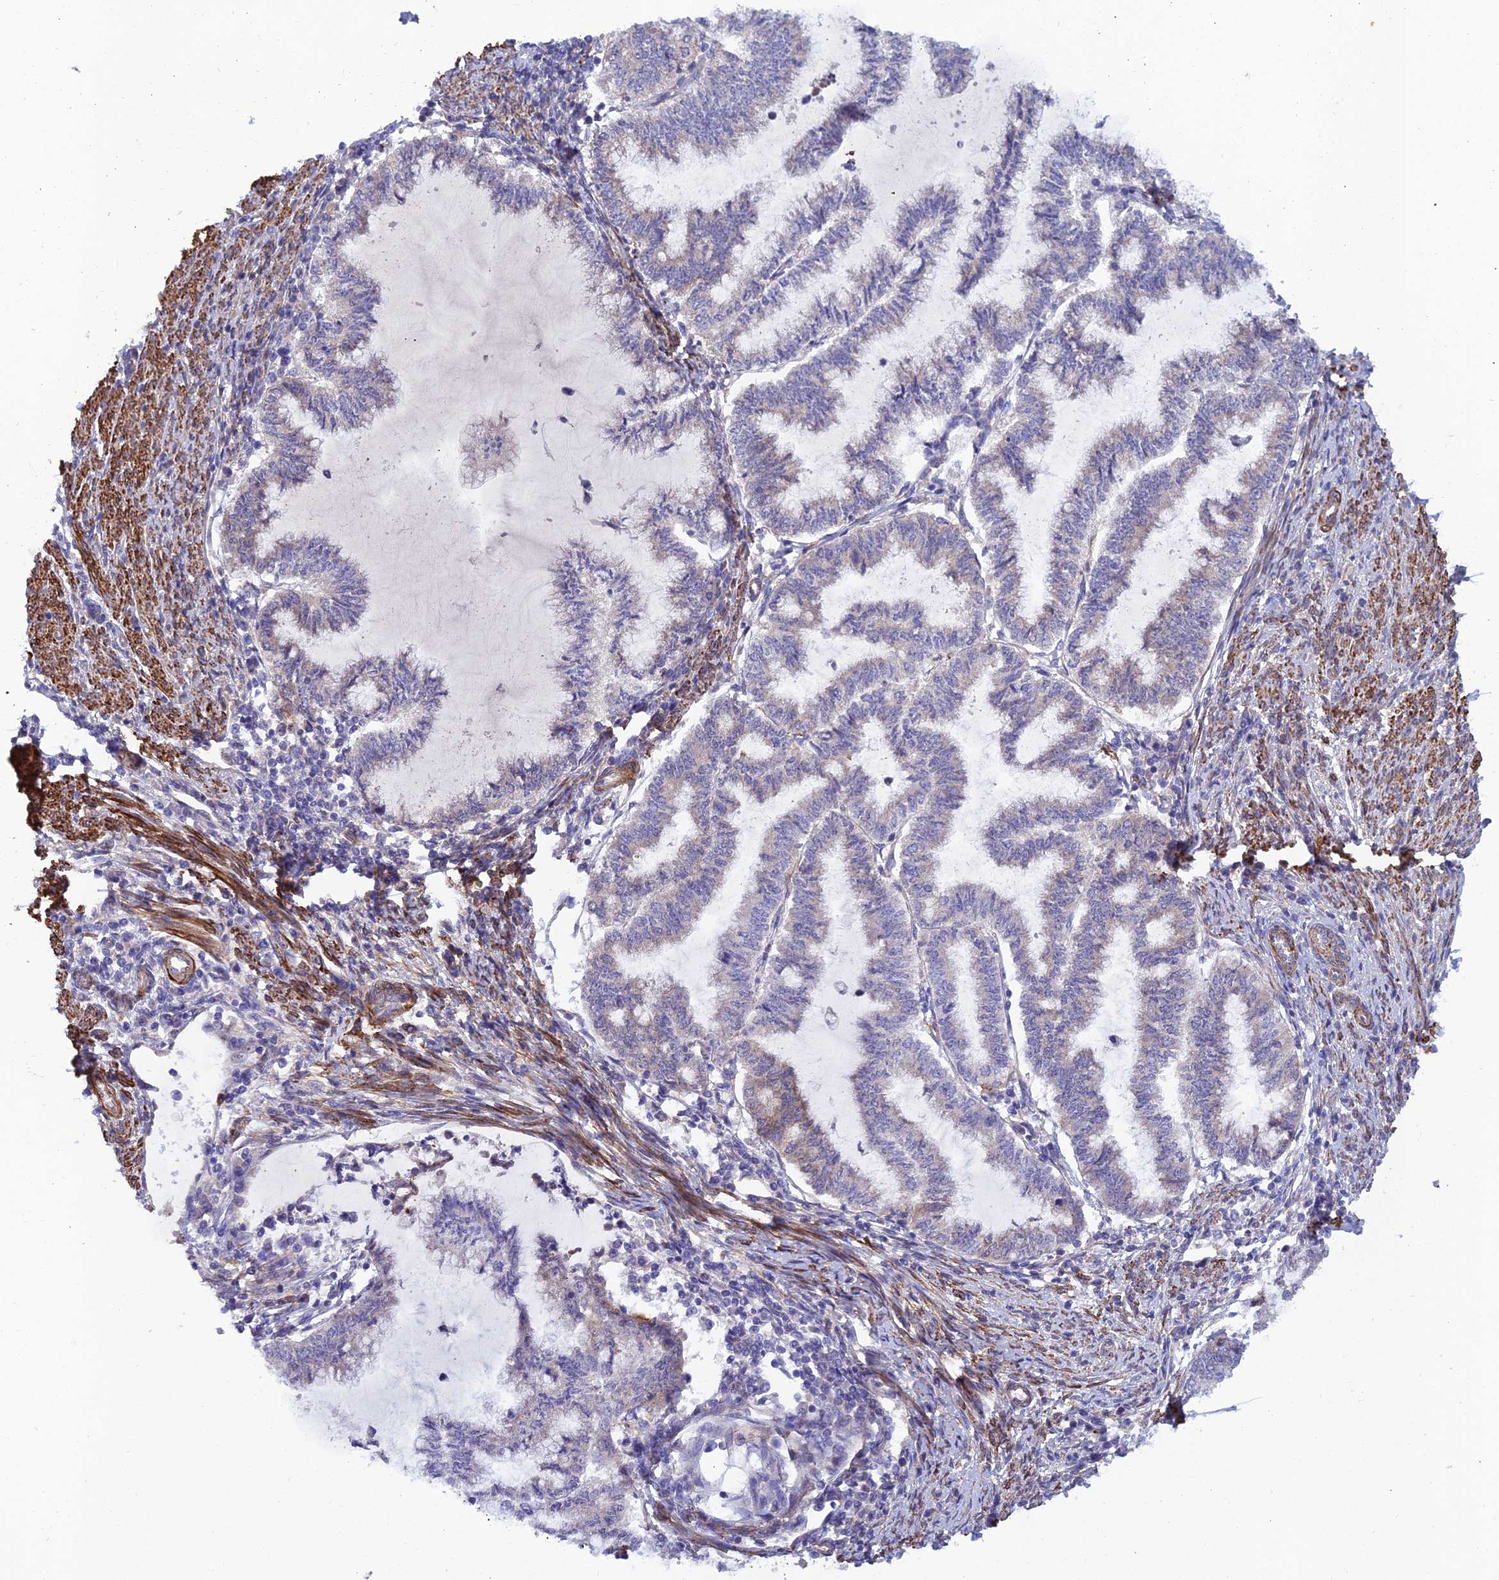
{"staining": {"intensity": "negative", "quantity": "none", "location": "none"}, "tissue": "endometrial cancer", "cell_type": "Tumor cells", "image_type": "cancer", "snomed": [{"axis": "morphology", "description": "Adenocarcinoma, NOS"}, {"axis": "topography", "description": "Endometrium"}], "caption": "Tumor cells are negative for protein expression in human adenocarcinoma (endometrial).", "gene": "RALGAPA2", "patient": {"sex": "female", "age": 79}}